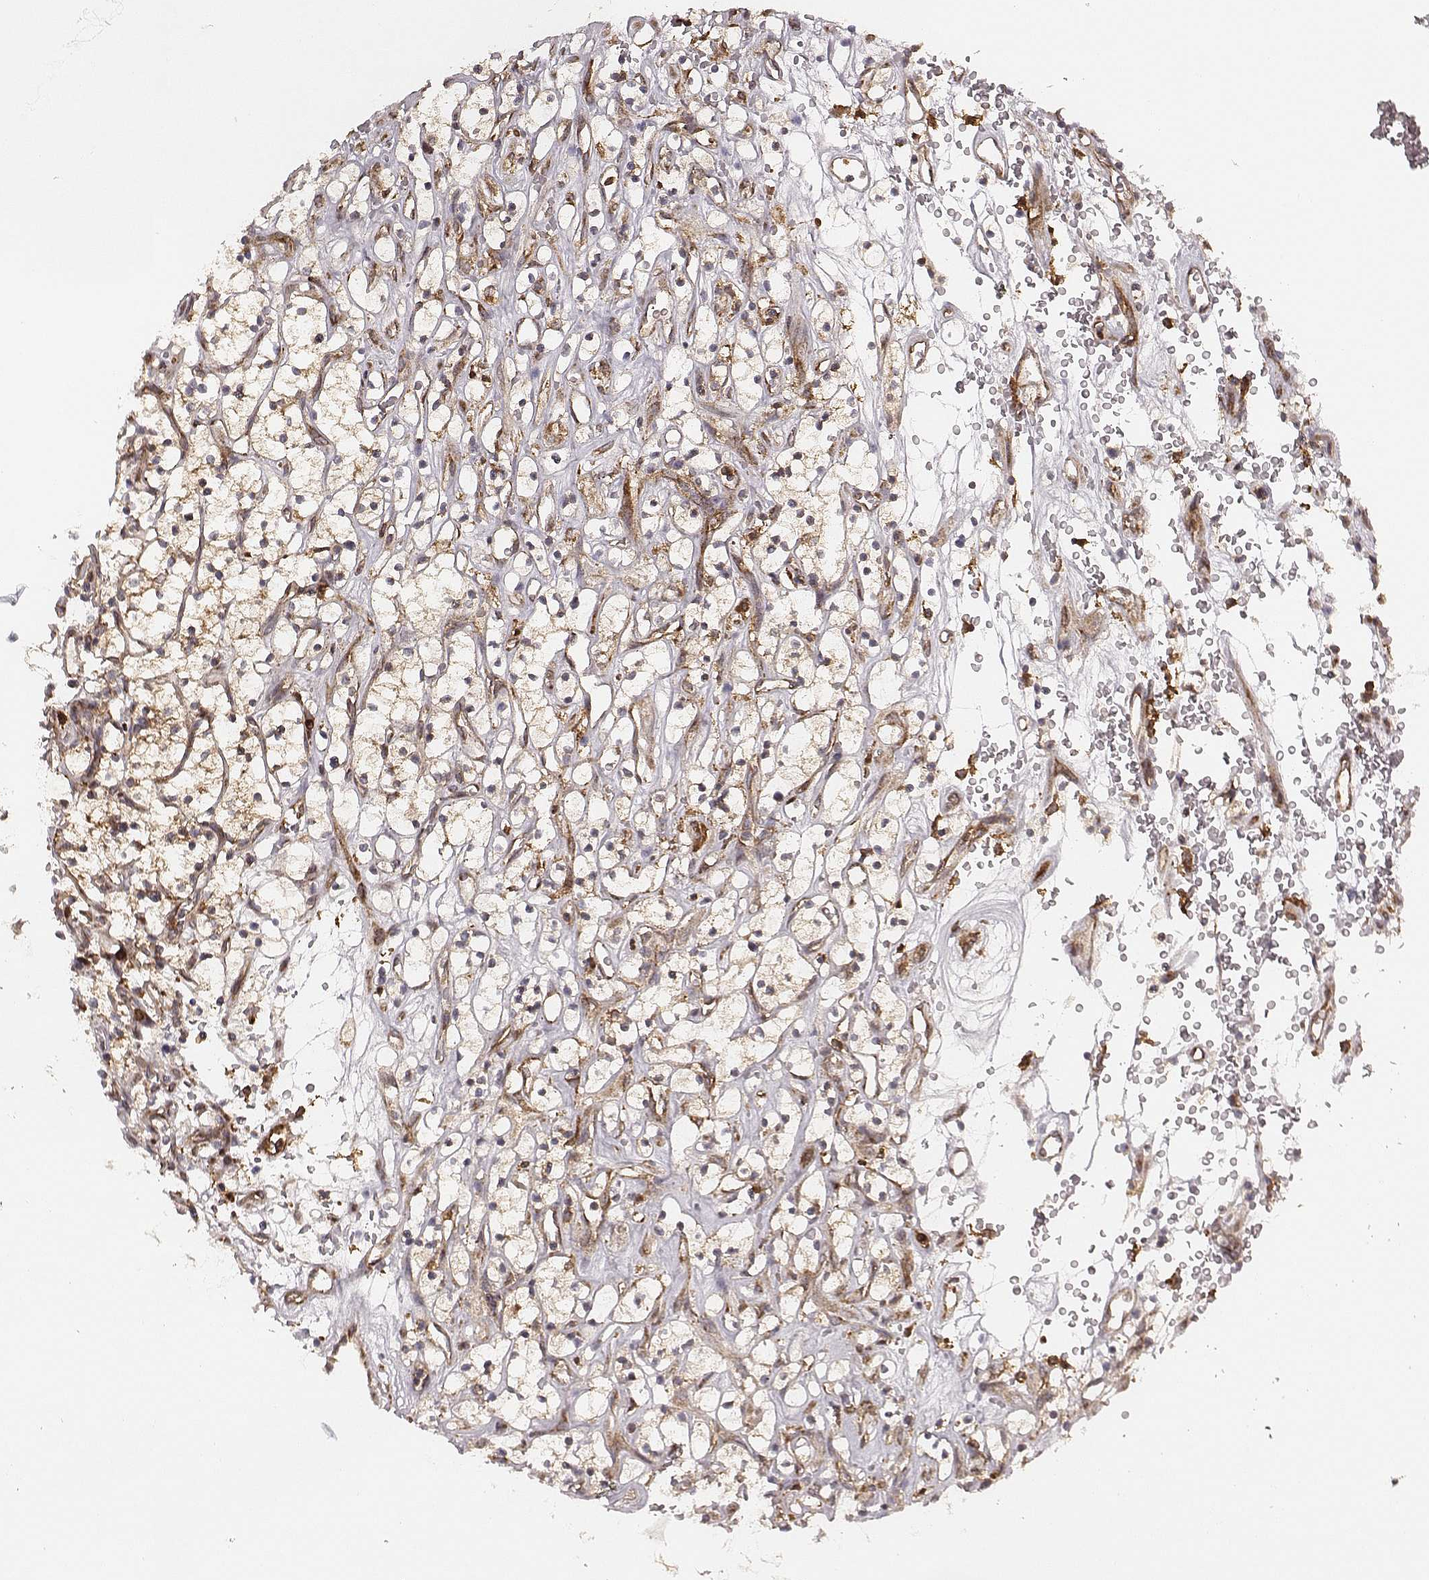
{"staining": {"intensity": "moderate", "quantity": ">75%", "location": "cytoplasmic/membranous"}, "tissue": "renal cancer", "cell_type": "Tumor cells", "image_type": "cancer", "snomed": [{"axis": "morphology", "description": "Adenocarcinoma, NOS"}, {"axis": "topography", "description": "Kidney"}], "caption": "Immunohistochemistry (IHC) of human renal cancer (adenocarcinoma) reveals medium levels of moderate cytoplasmic/membranous expression in approximately >75% of tumor cells. Using DAB (3,3'-diaminobenzidine) (brown) and hematoxylin (blue) stains, captured at high magnification using brightfield microscopy.", "gene": "VPS26A", "patient": {"sex": "female", "age": 64}}